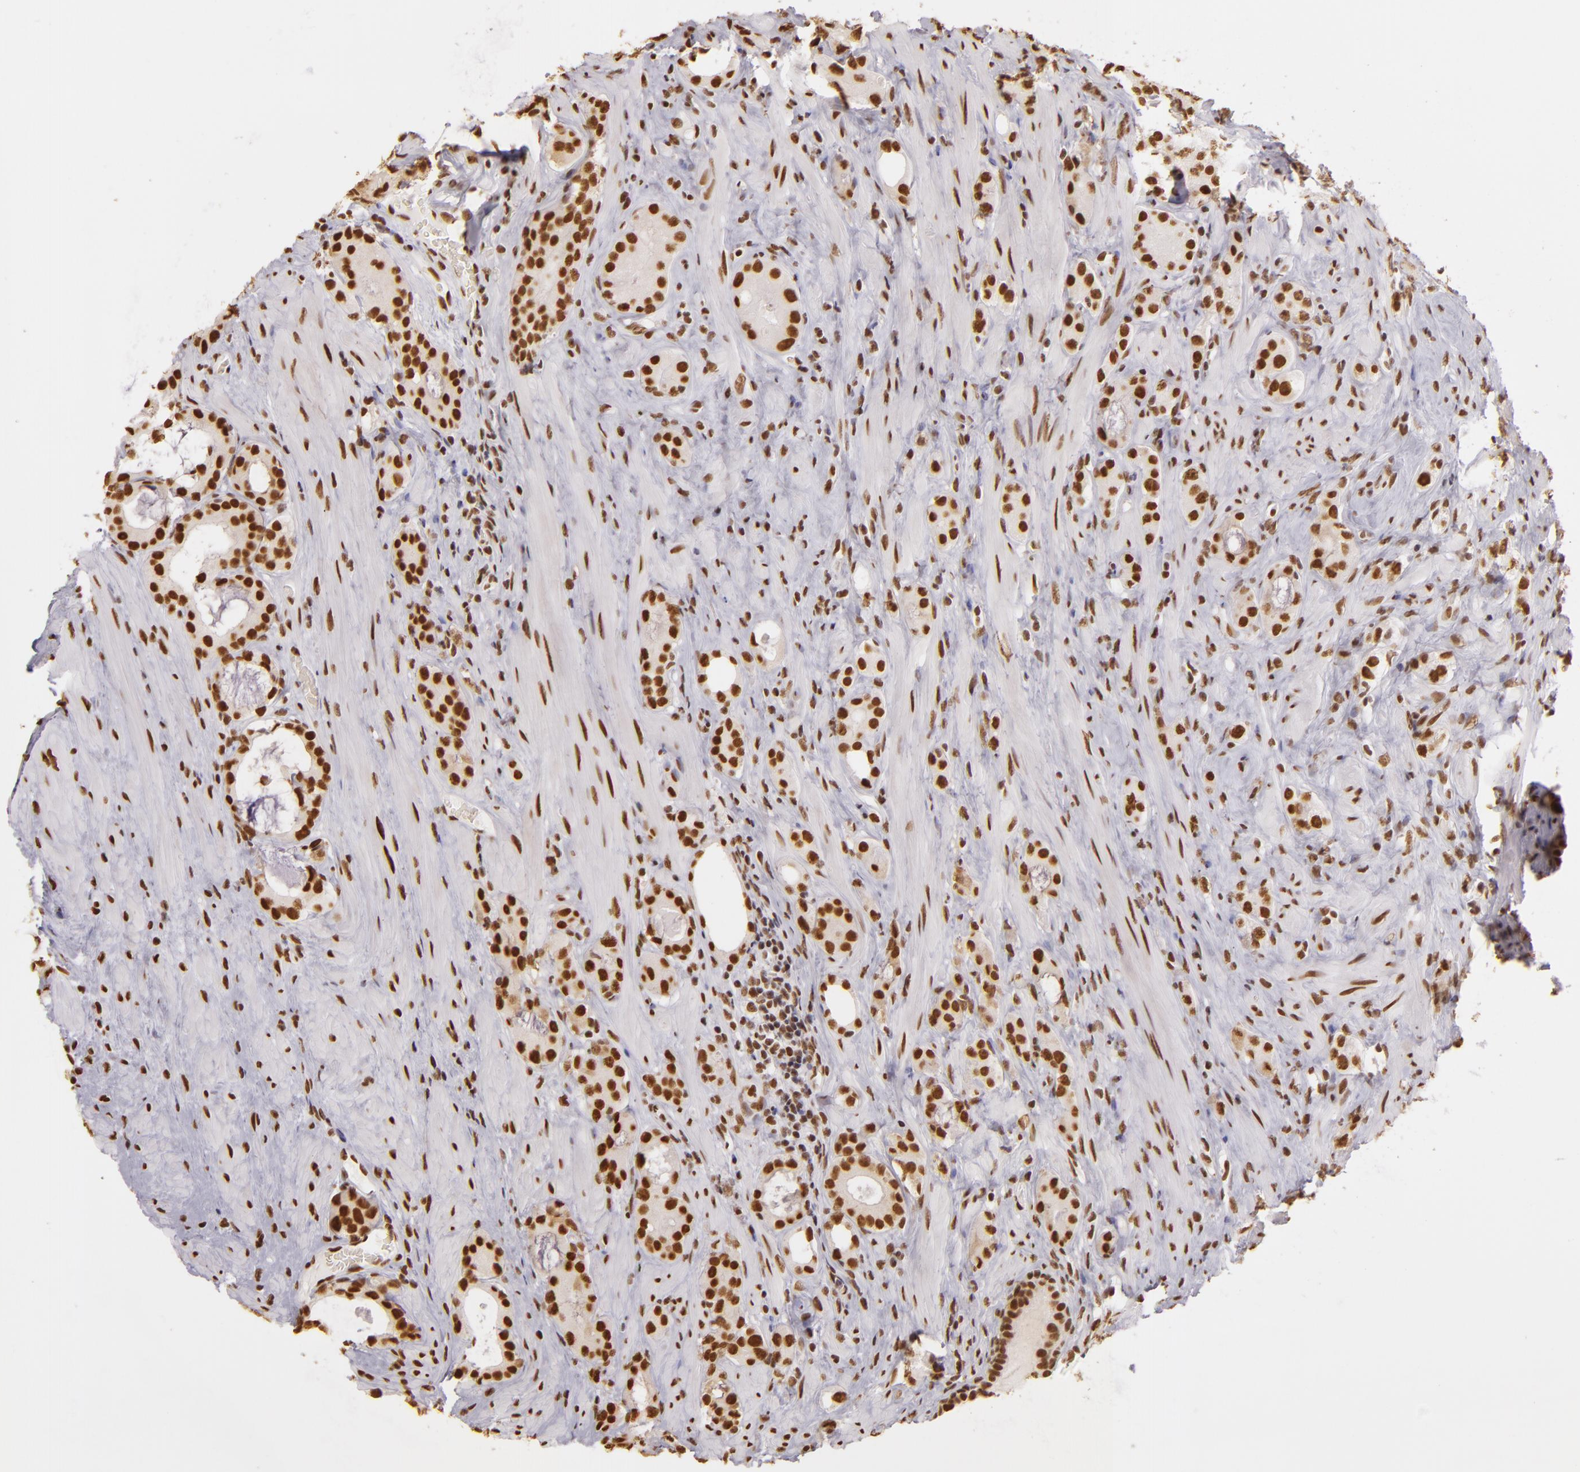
{"staining": {"intensity": "strong", "quantity": ">75%", "location": "nuclear"}, "tissue": "prostate cancer", "cell_type": "Tumor cells", "image_type": "cancer", "snomed": [{"axis": "morphology", "description": "Adenocarcinoma, Medium grade"}, {"axis": "topography", "description": "Prostate"}], "caption": "Immunohistochemical staining of adenocarcinoma (medium-grade) (prostate) exhibits high levels of strong nuclear protein expression in approximately >75% of tumor cells. Nuclei are stained in blue.", "gene": "PAPOLA", "patient": {"sex": "male", "age": 73}}